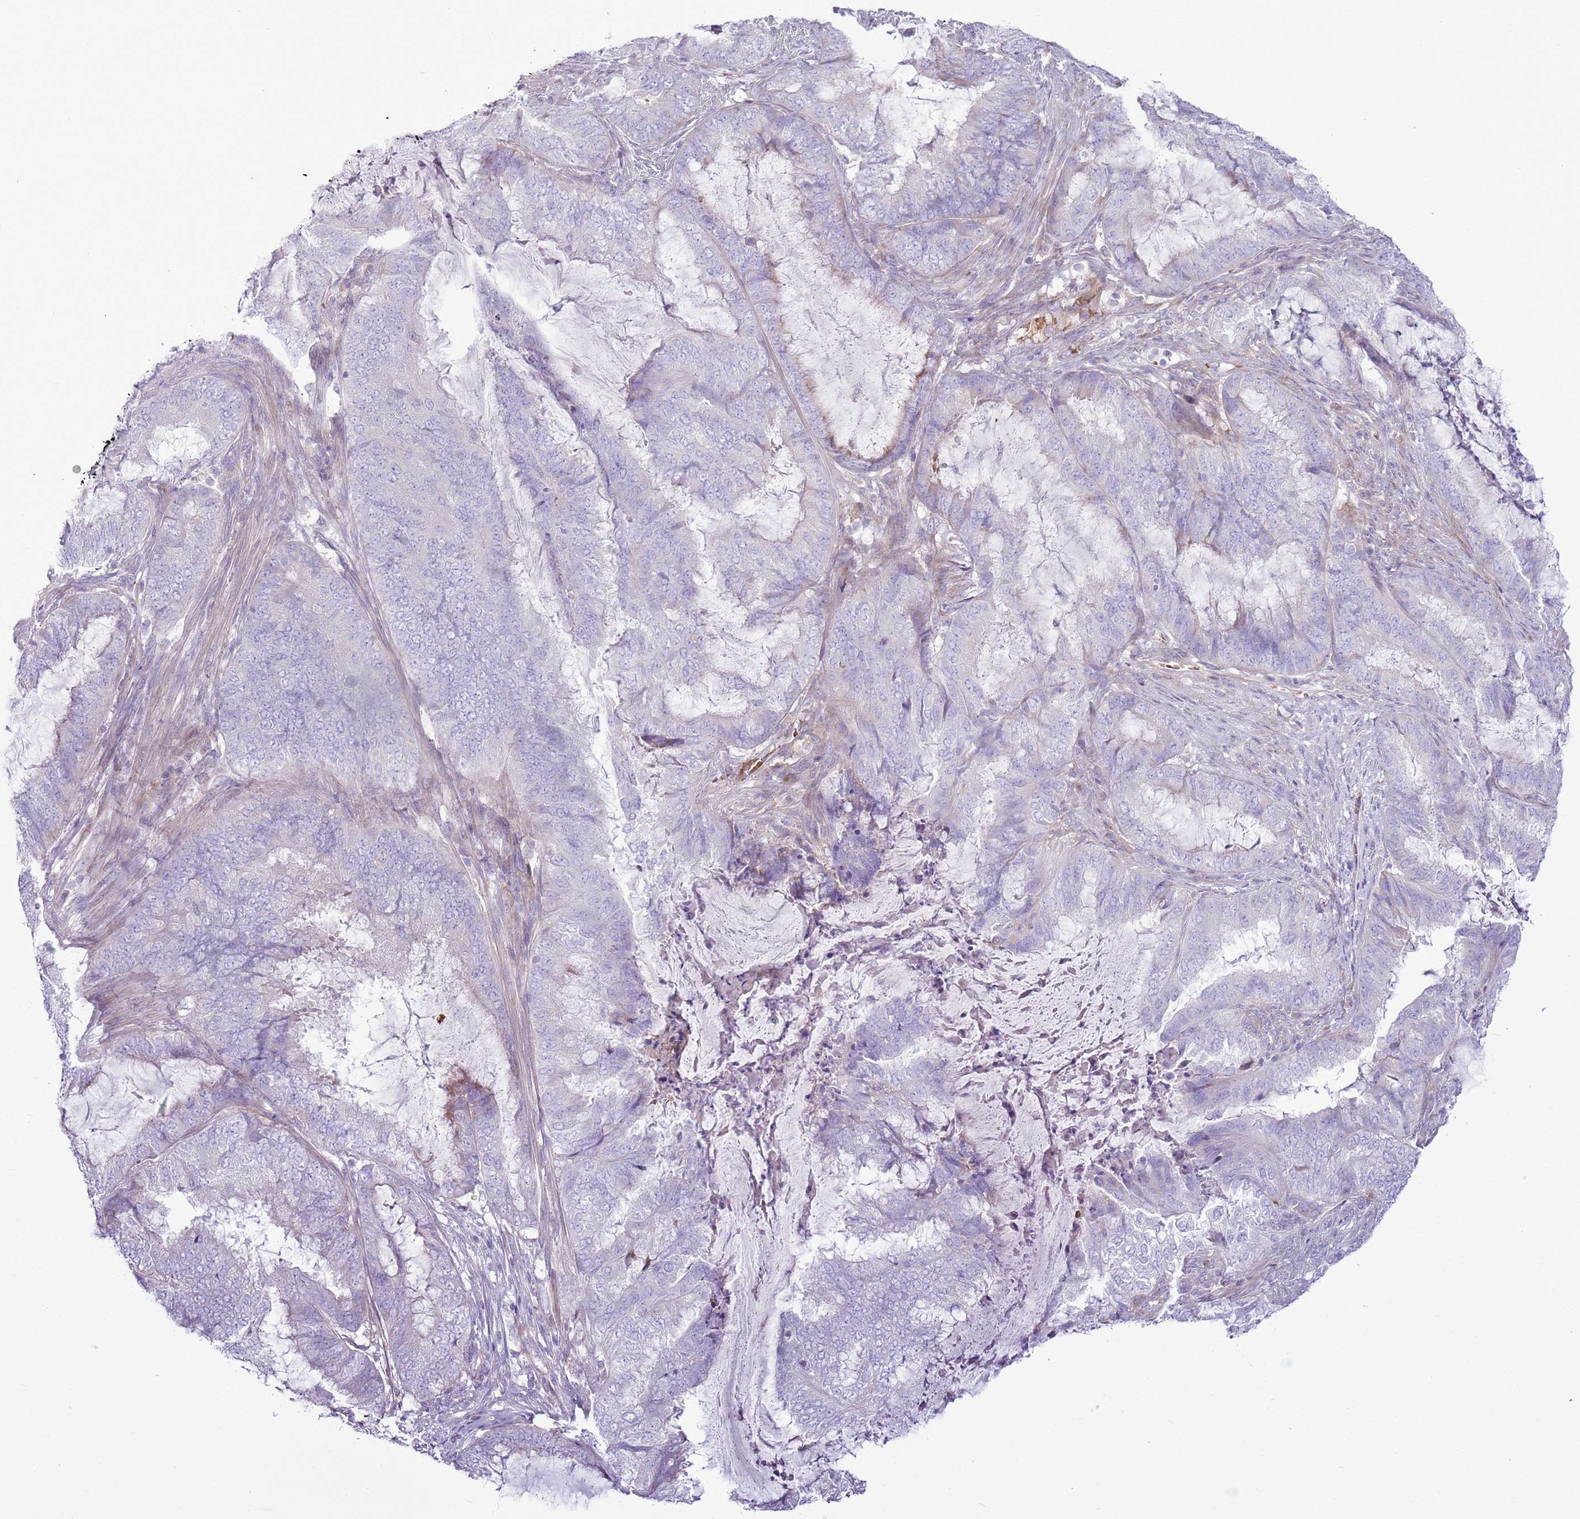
{"staining": {"intensity": "negative", "quantity": "none", "location": "none"}, "tissue": "endometrial cancer", "cell_type": "Tumor cells", "image_type": "cancer", "snomed": [{"axis": "morphology", "description": "Adenocarcinoma, NOS"}, {"axis": "topography", "description": "Endometrium"}], "caption": "This is an IHC histopathology image of endometrial adenocarcinoma. There is no expression in tumor cells.", "gene": "CHAC2", "patient": {"sex": "female", "age": 51}}